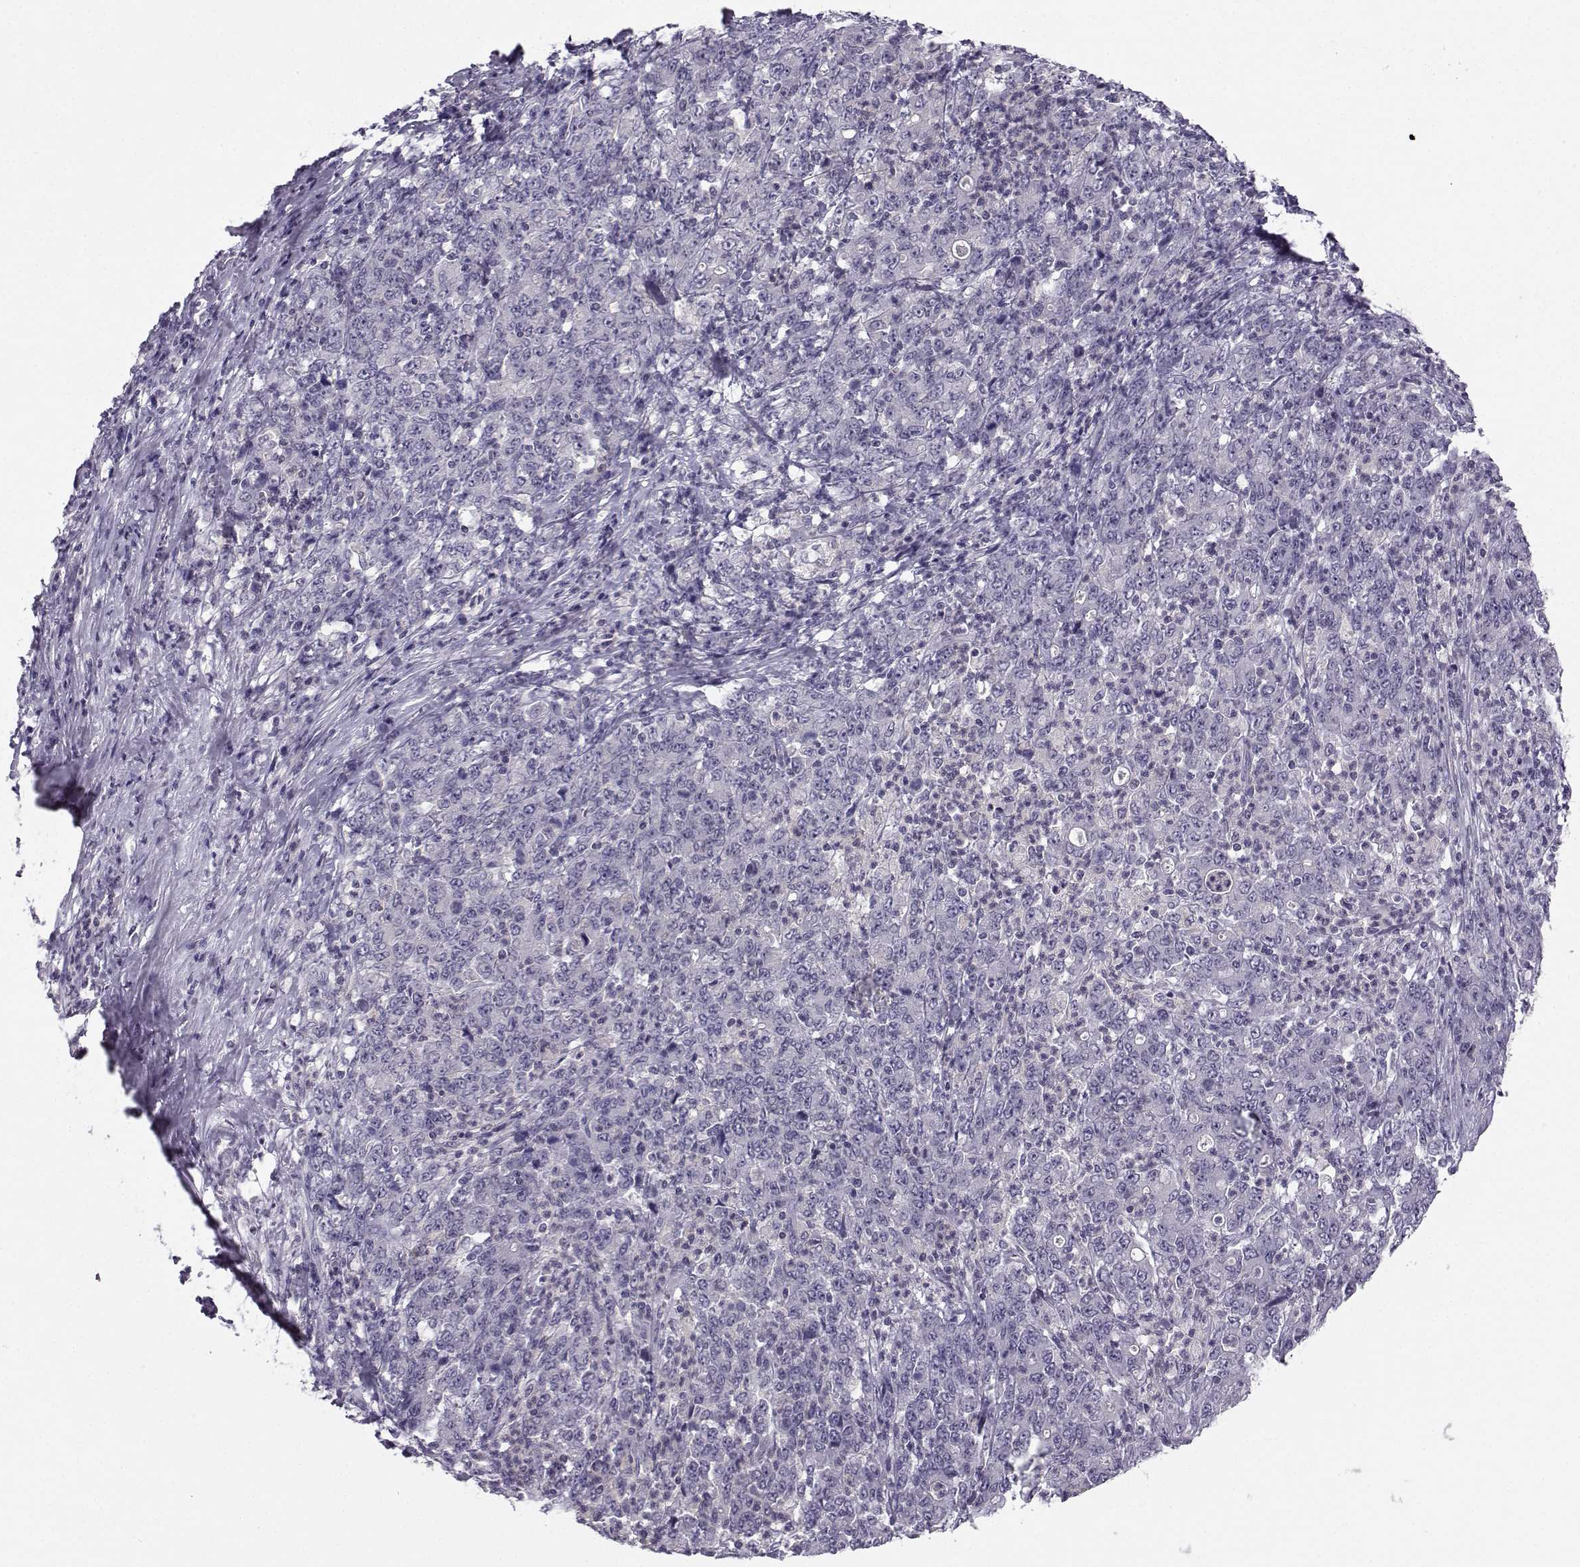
{"staining": {"intensity": "negative", "quantity": "none", "location": "none"}, "tissue": "stomach cancer", "cell_type": "Tumor cells", "image_type": "cancer", "snomed": [{"axis": "morphology", "description": "Adenocarcinoma, NOS"}, {"axis": "topography", "description": "Stomach, lower"}], "caption": "High magnification brightfield microscopy of adenocarcinoma (stomach) stained with DAB (brown) and counterstained with hematoxylin (blue): tumor cells show no significant expression. (DAB (3,3'-diaminobenzidine) immunohistochemistry visualized using brightfield microscopy, high magnification).", "gene": "MROH7", "patient": {"sex": "female", "age": 71}}